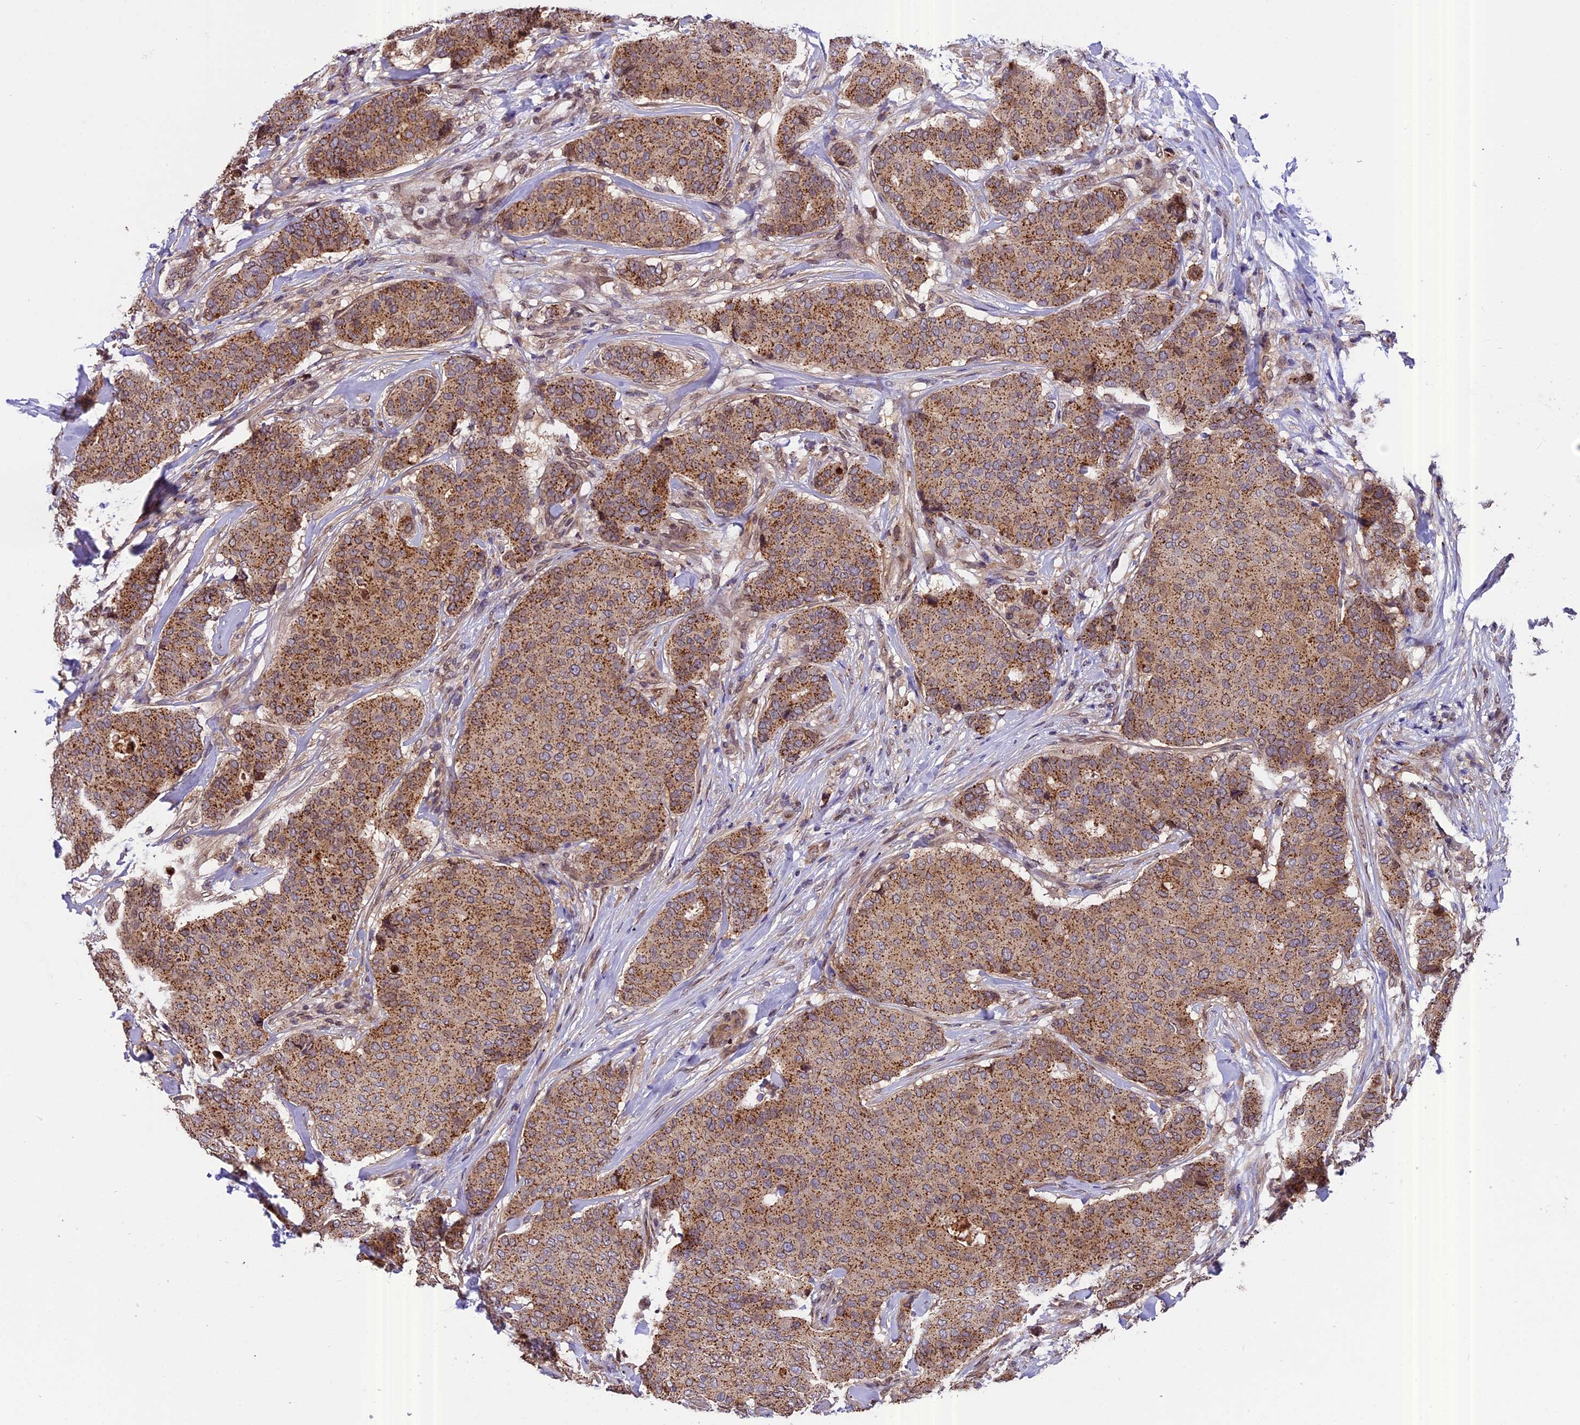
{"staining": {"intensity": "moderate", "quantity": ">75%", "location": "cytoplasmic/membranous"}, "tissue": "breast cancer", "cell_type": "Tumor cells", "image_type": "cancer", "snomed": [{"axis": "morphology", "description": "Duct carcinoma"}, {"axis": "topography", "description": "Breast"}], "caption": "Breast cancer (invasive ductal carcinoma) tissue reveals moderate cytoplasmic/membranous expression in about >75% of tumor cells", "gene": "CHMP2A", "patient": {"sex": "female", "age": 75}}